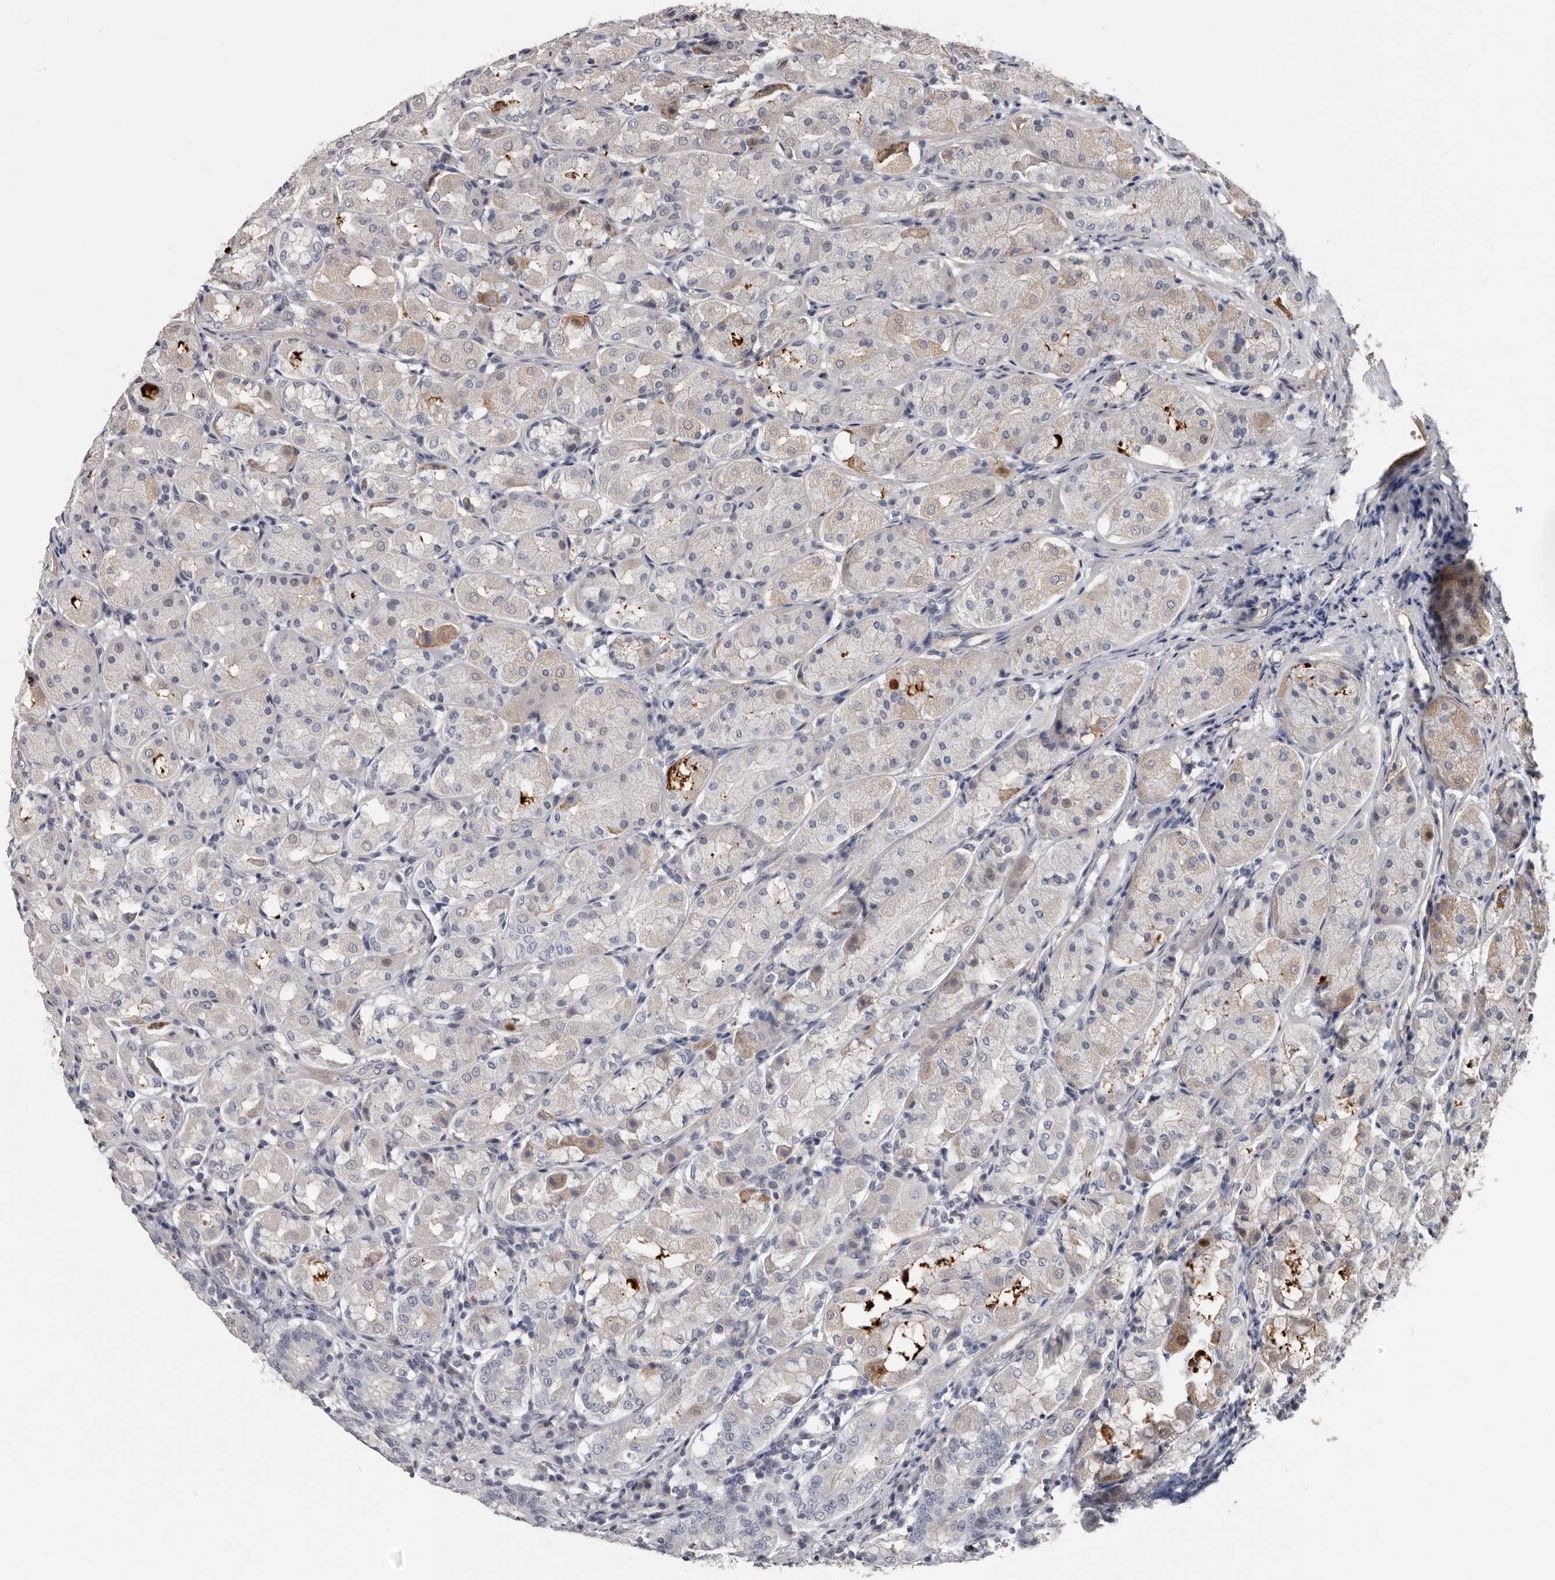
{"staining": {"intensity": "weak", "quantity": "<25%", "location": "cytoplasmic/membranous,nuclear"}, "tissue": "stomach", "cell_type": "Glandular cells", "image_type": "normal", "snomed": [{"axis": "morphology", "description": "Normal tissue, NOS"}, {"axis": "topography", "description": "Stomach"}, {"axis": "topography", "description": "Stomach, lower"}], "caption": "An image of stomach stained for a protein shows no brown staining in glandular cells.", "gene": "RNF217", "patient": {"sex": "female", "age": 56}}